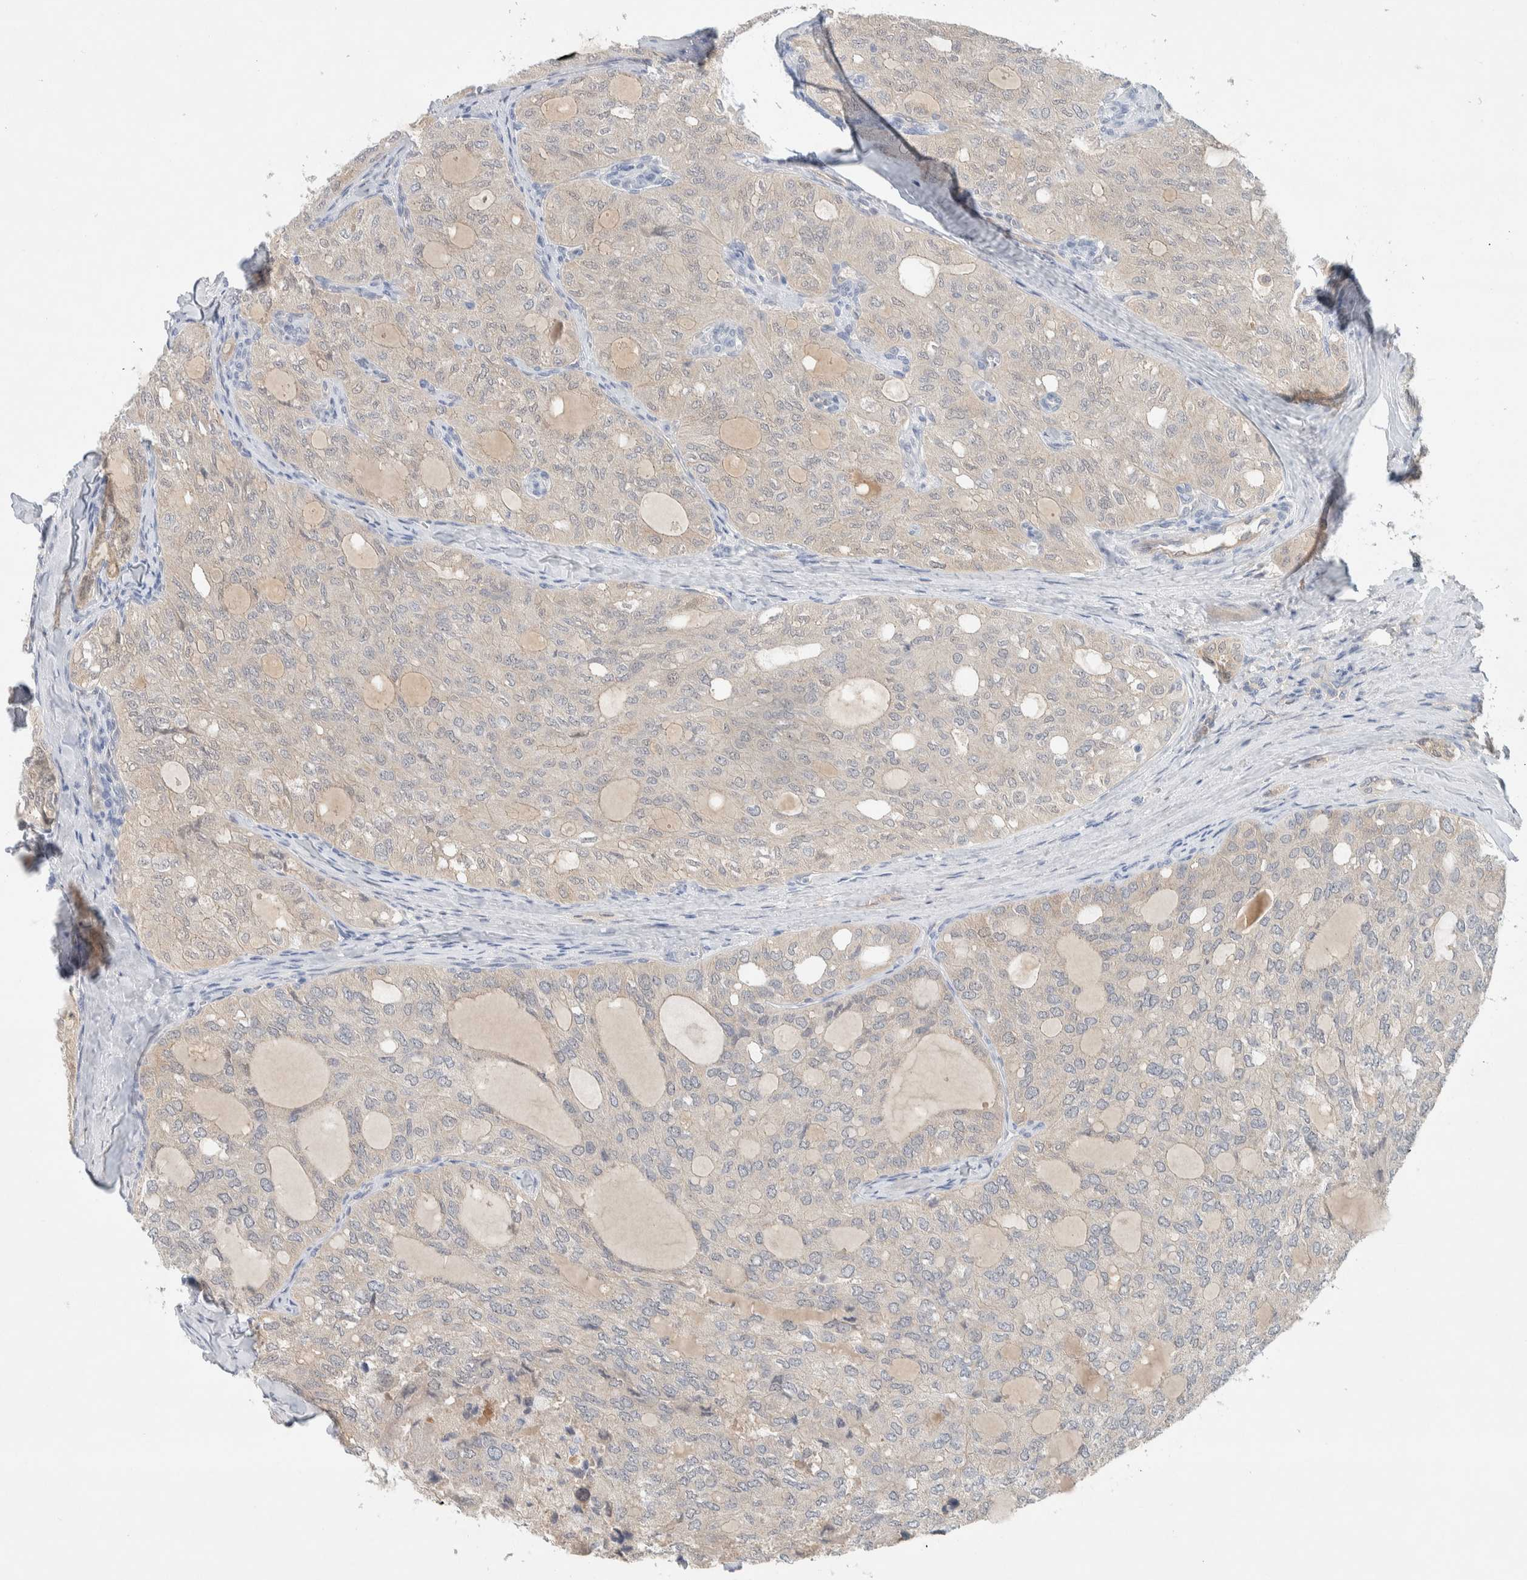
{"staining": {"intensity": "weak", "quantity": "<25%", "location": "cytoplasmic/membranous"}, "tissue": "thyroid cancer", "cell_type": "Tumor cells", "image_type": "cancer", "snomed": [{"axis": "morphology", "description": "Follicular adenoma carcinoma, NOS"}, {"axis": "topography", "description": "Thyroid gland"}], "caption": "Micrograph shows no protein staining in tumor cells of thyroid follicular adenoma carcinoma tissue.", "gene": "DEPTOR", "patient": {"sex": "male", "age": 75}}